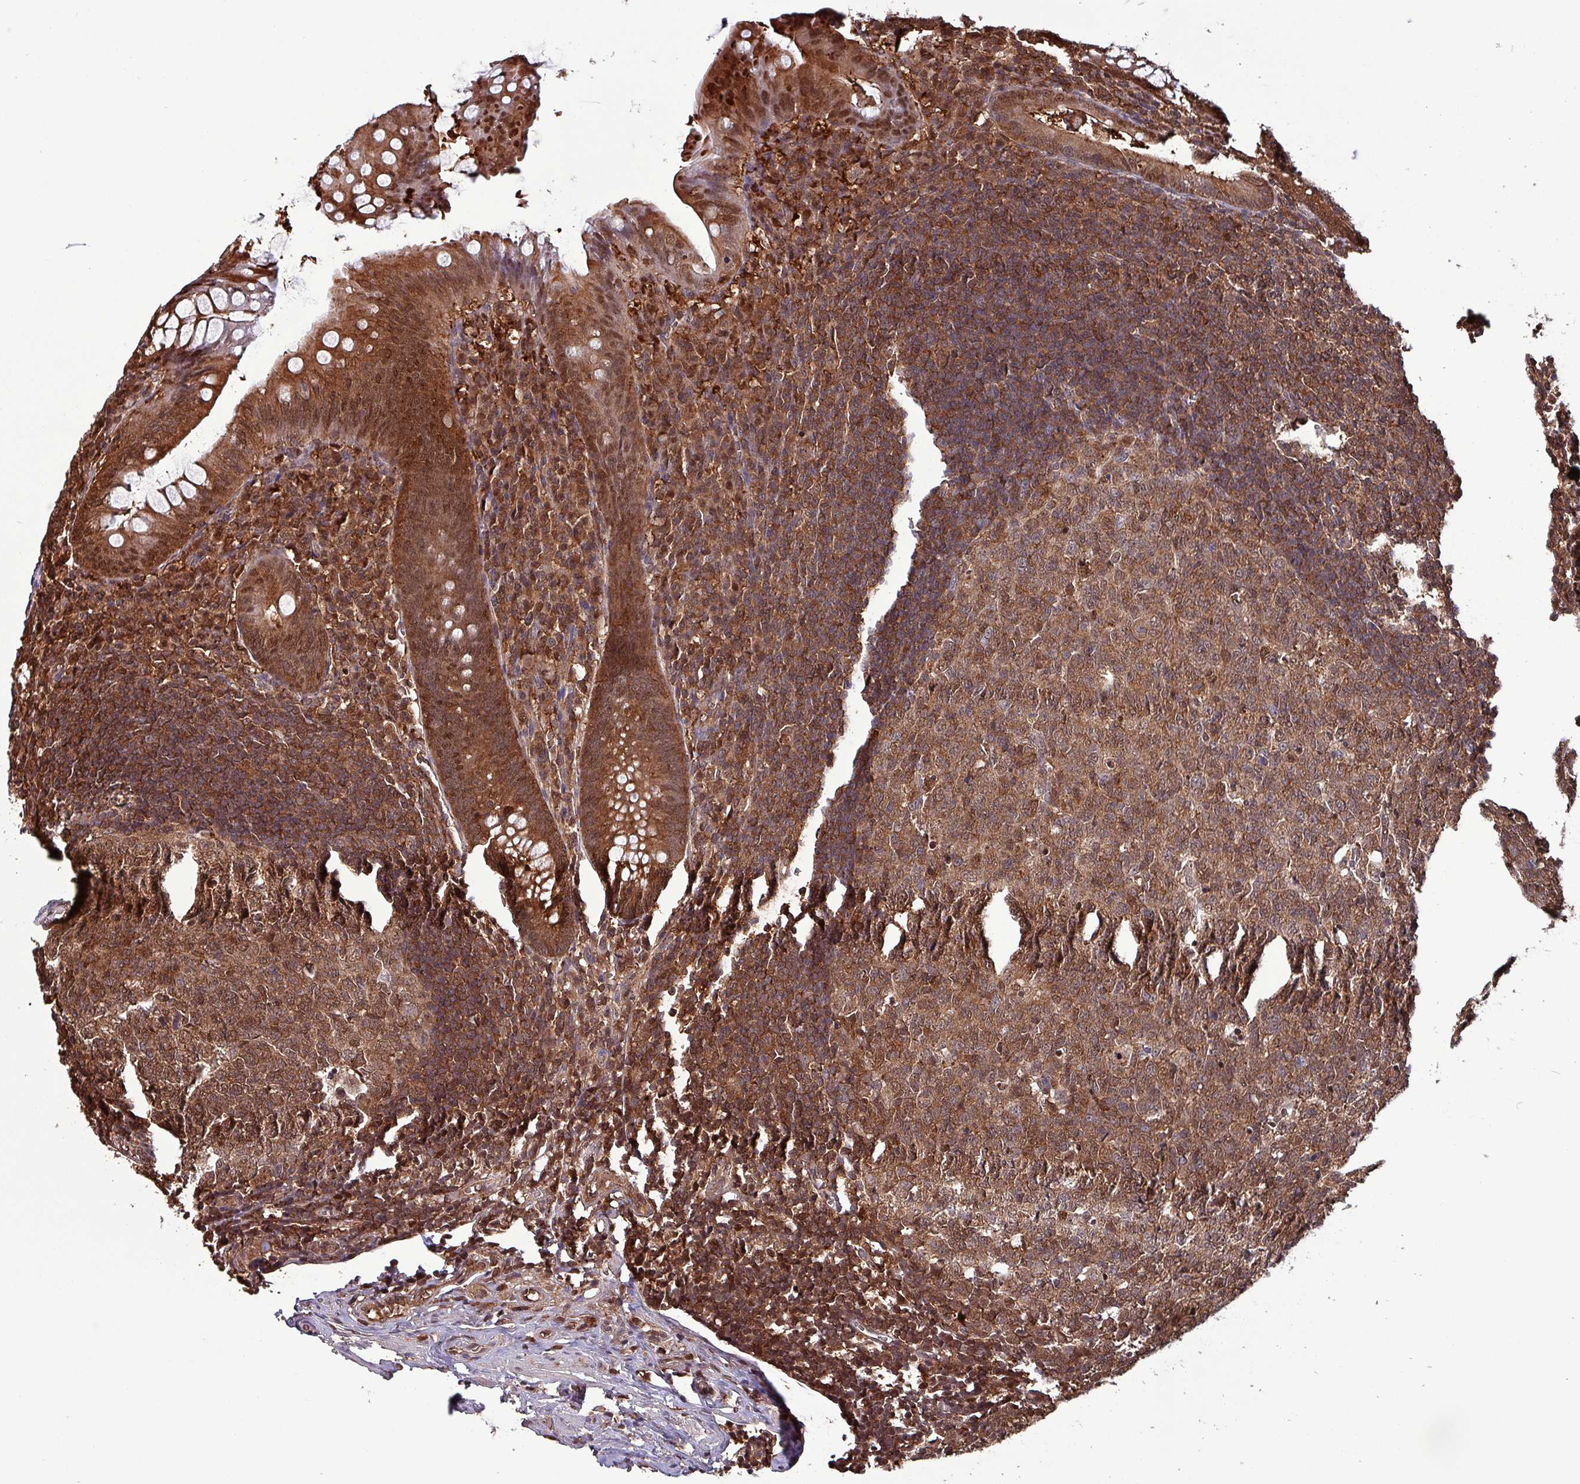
{"staining": {"intensity": "strong", "quantity": ">75%", "location": "cytoplasmic/membranous,nuclear"}, "tissue": "appendix", "cell_type": "Glandular cells", "image_type": "normal", "snomed": [{"axis": "morphology", "description": "Normal tissue, NOS"}, {"axis": "topography", "description": "Appendix"}], "caption": "Protein expression analysis of benign human appendix reveals strong cytoplasmic/membranous,nuclear expression in about >75% of glandular cells. The staining was performed using DAB (3,3'-diaminobenzidine) to visualize the protein expression in brown, while the nuclei were stained in blue with hematoxylin (Magnification: 20x).", "gene": "PSMB8", "patient": {"sex": "male", "age": 56}}